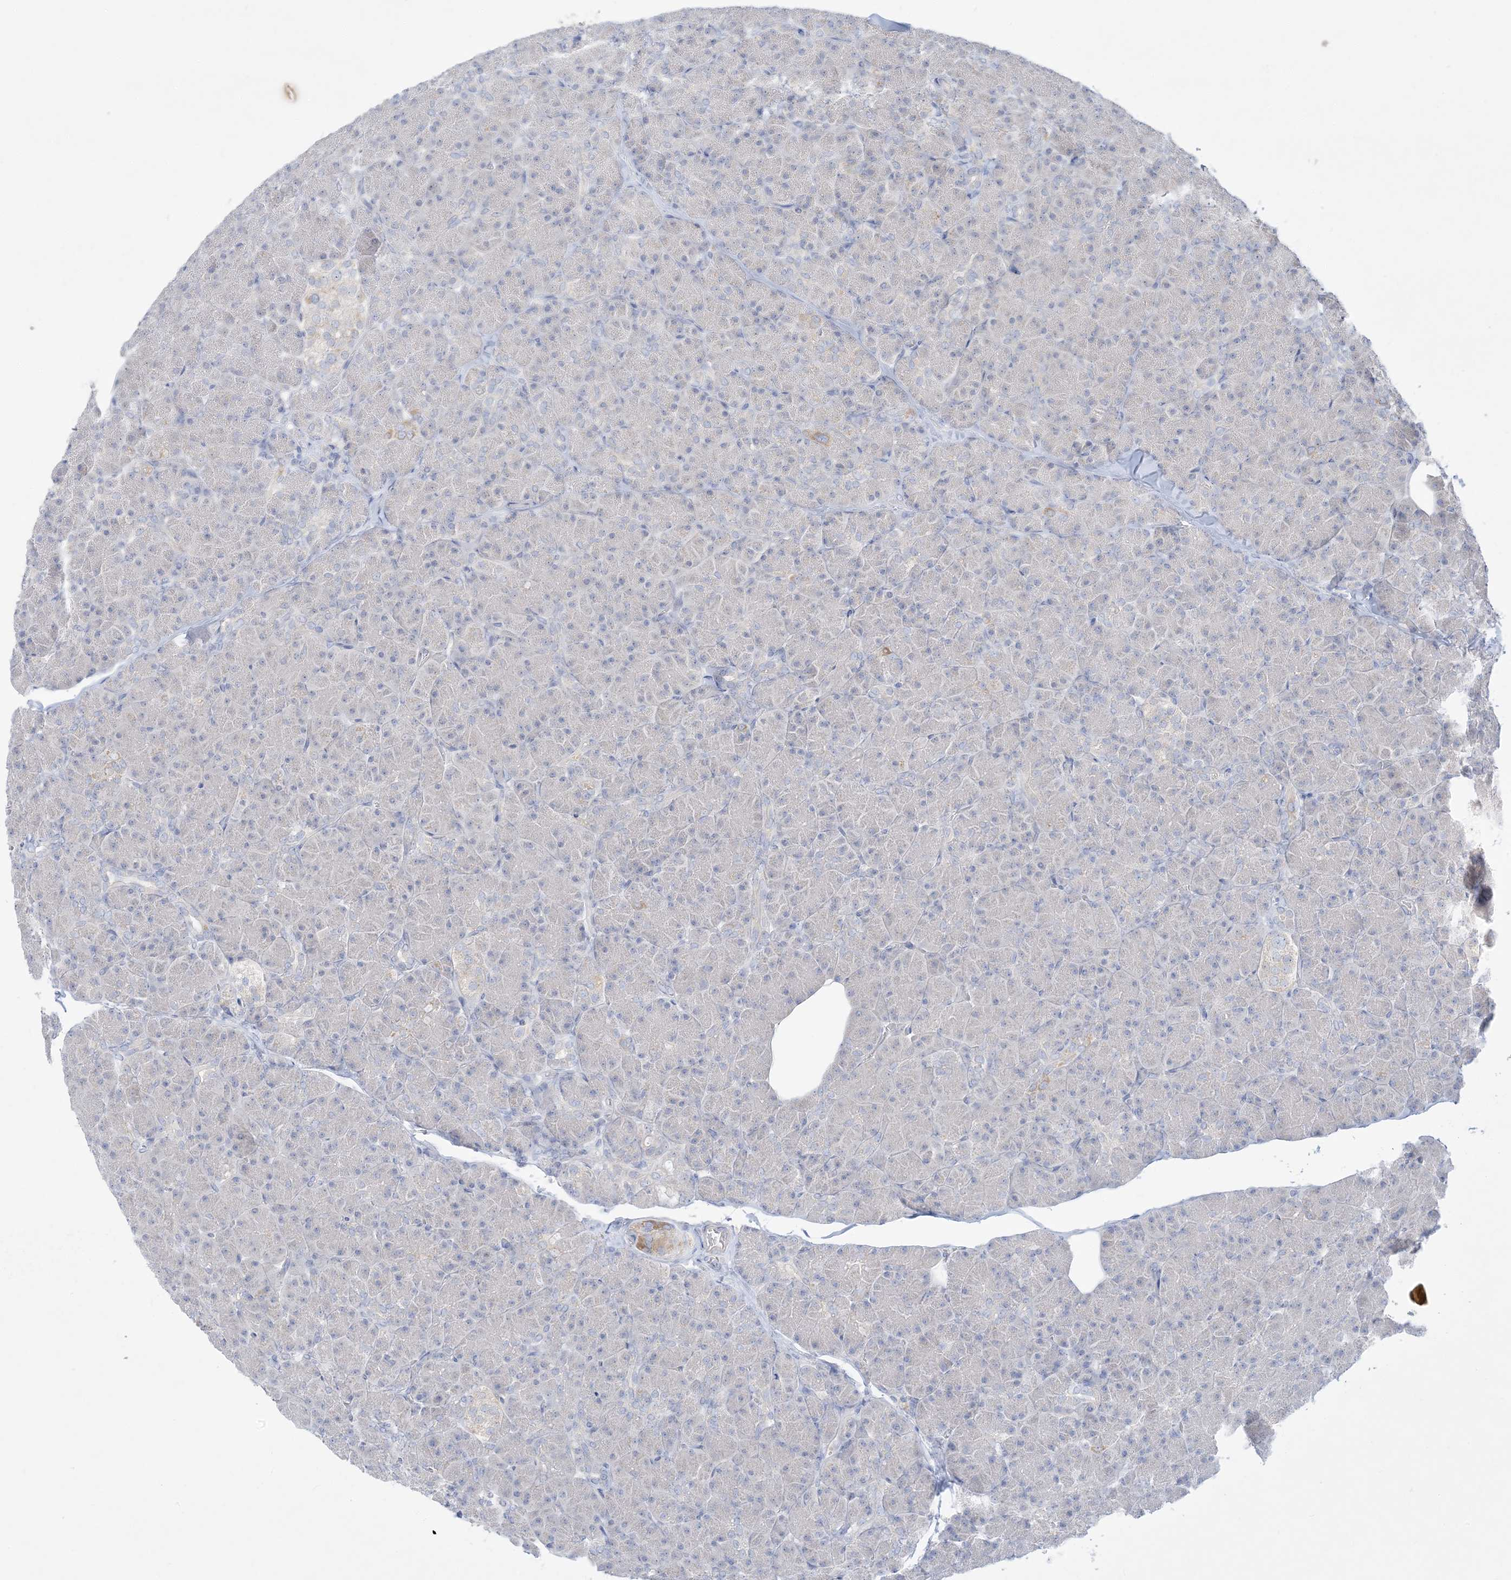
{"staining": {"intensity": "negative", "quantity": "none", "location": "none"}, "tissue": "pancreas", "cell_type": "Exocrine glandular cells", "image_type": "normal", "snomed": [{"axis": "morphology", "description": "Normal tissue, NOS"}, {"axis": "topography", "description": "Pancreas"}], "caption": "Immunohistochemical staining of normal pancreas demonstrates no significant positivity in exocrine glandular cells. (DAB IHC with hematoxylin counter stain).", "gene": "FAM184A", "patient": {"sex": "female", "age": 43}}